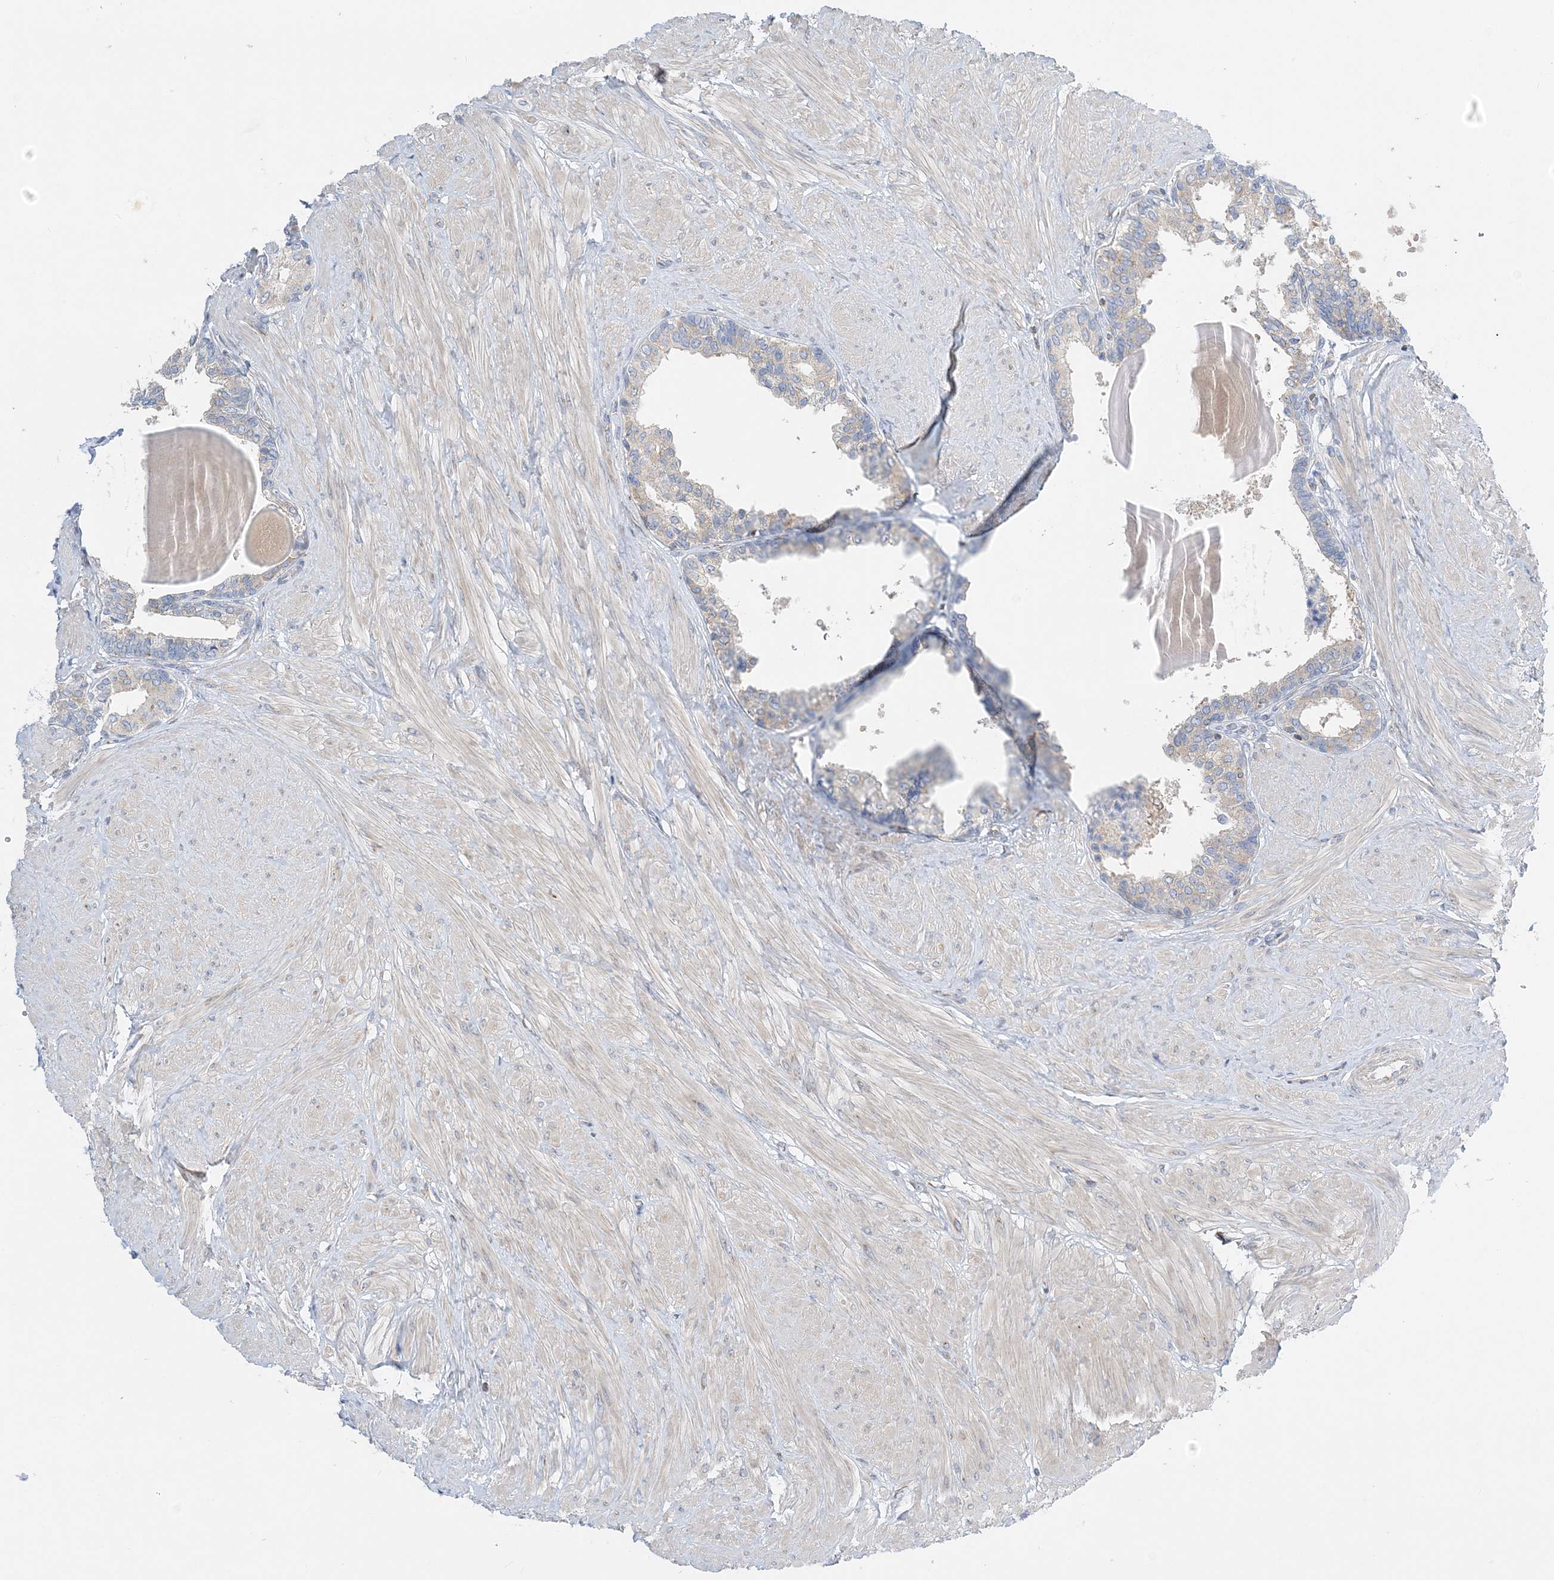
{"staining": {"intensity": "weak", "quantity": "25%-75%", "location": "cytoplasmic/membranous"}, "tissue": "prostate", "cell_type": "Glandular cells", "image_type": "normal", "snomed": [{"axis": "morphology", "description": "Normal tissue, NOS"}, {"axis": "topography", "description": "Prostate"}], "caption": "Glandular cells show low levels of weak cytoplasmic/membranous expression in about 25%-75% of cells in normal prostate.", "gene": "FAM114A2", "patient": {"sex": "male", "age": 48}}